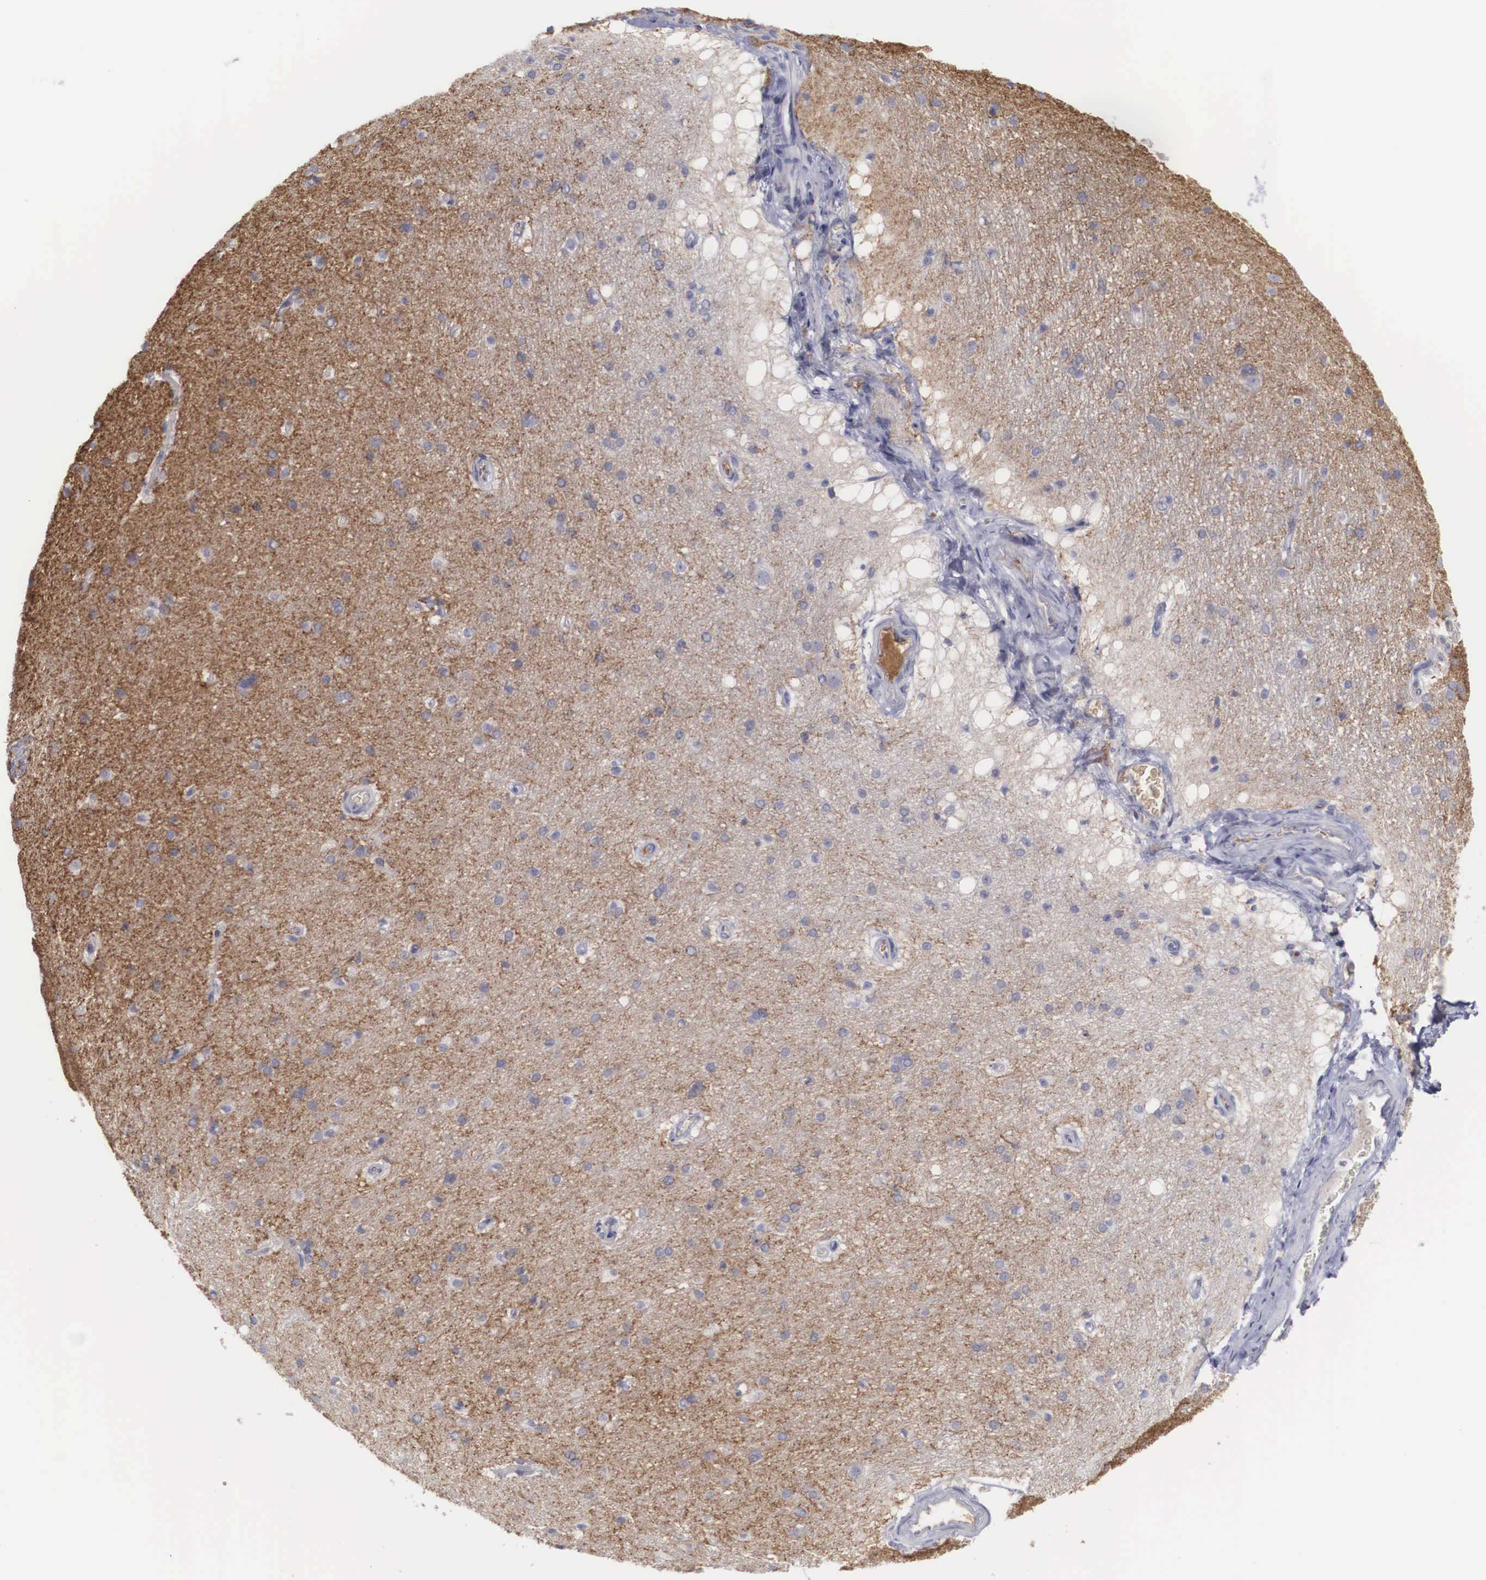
{"staining": {"intensity": "negative", "quantity": "none", "location": "none"}, "tissue": "cerebral cortex", "cell_type": "Endothelial cells", "image_type": "normal", "snomed": [{"axis": "morphology", "description": "Normal tissue, NOS"}, {"axis": "topography", "description": "Cerebral cortex"}, {"axis": "topography", "description": "Hippocampus"}], "caption": "This micrograph is of benign cerebral cortex stained with IHC to label a protein in brown with the nuclei are counter-stained blue. There is no expression in endothelial cells.", "gene": "RBPJ", "patient": {"sex": "female", "age": 19}}